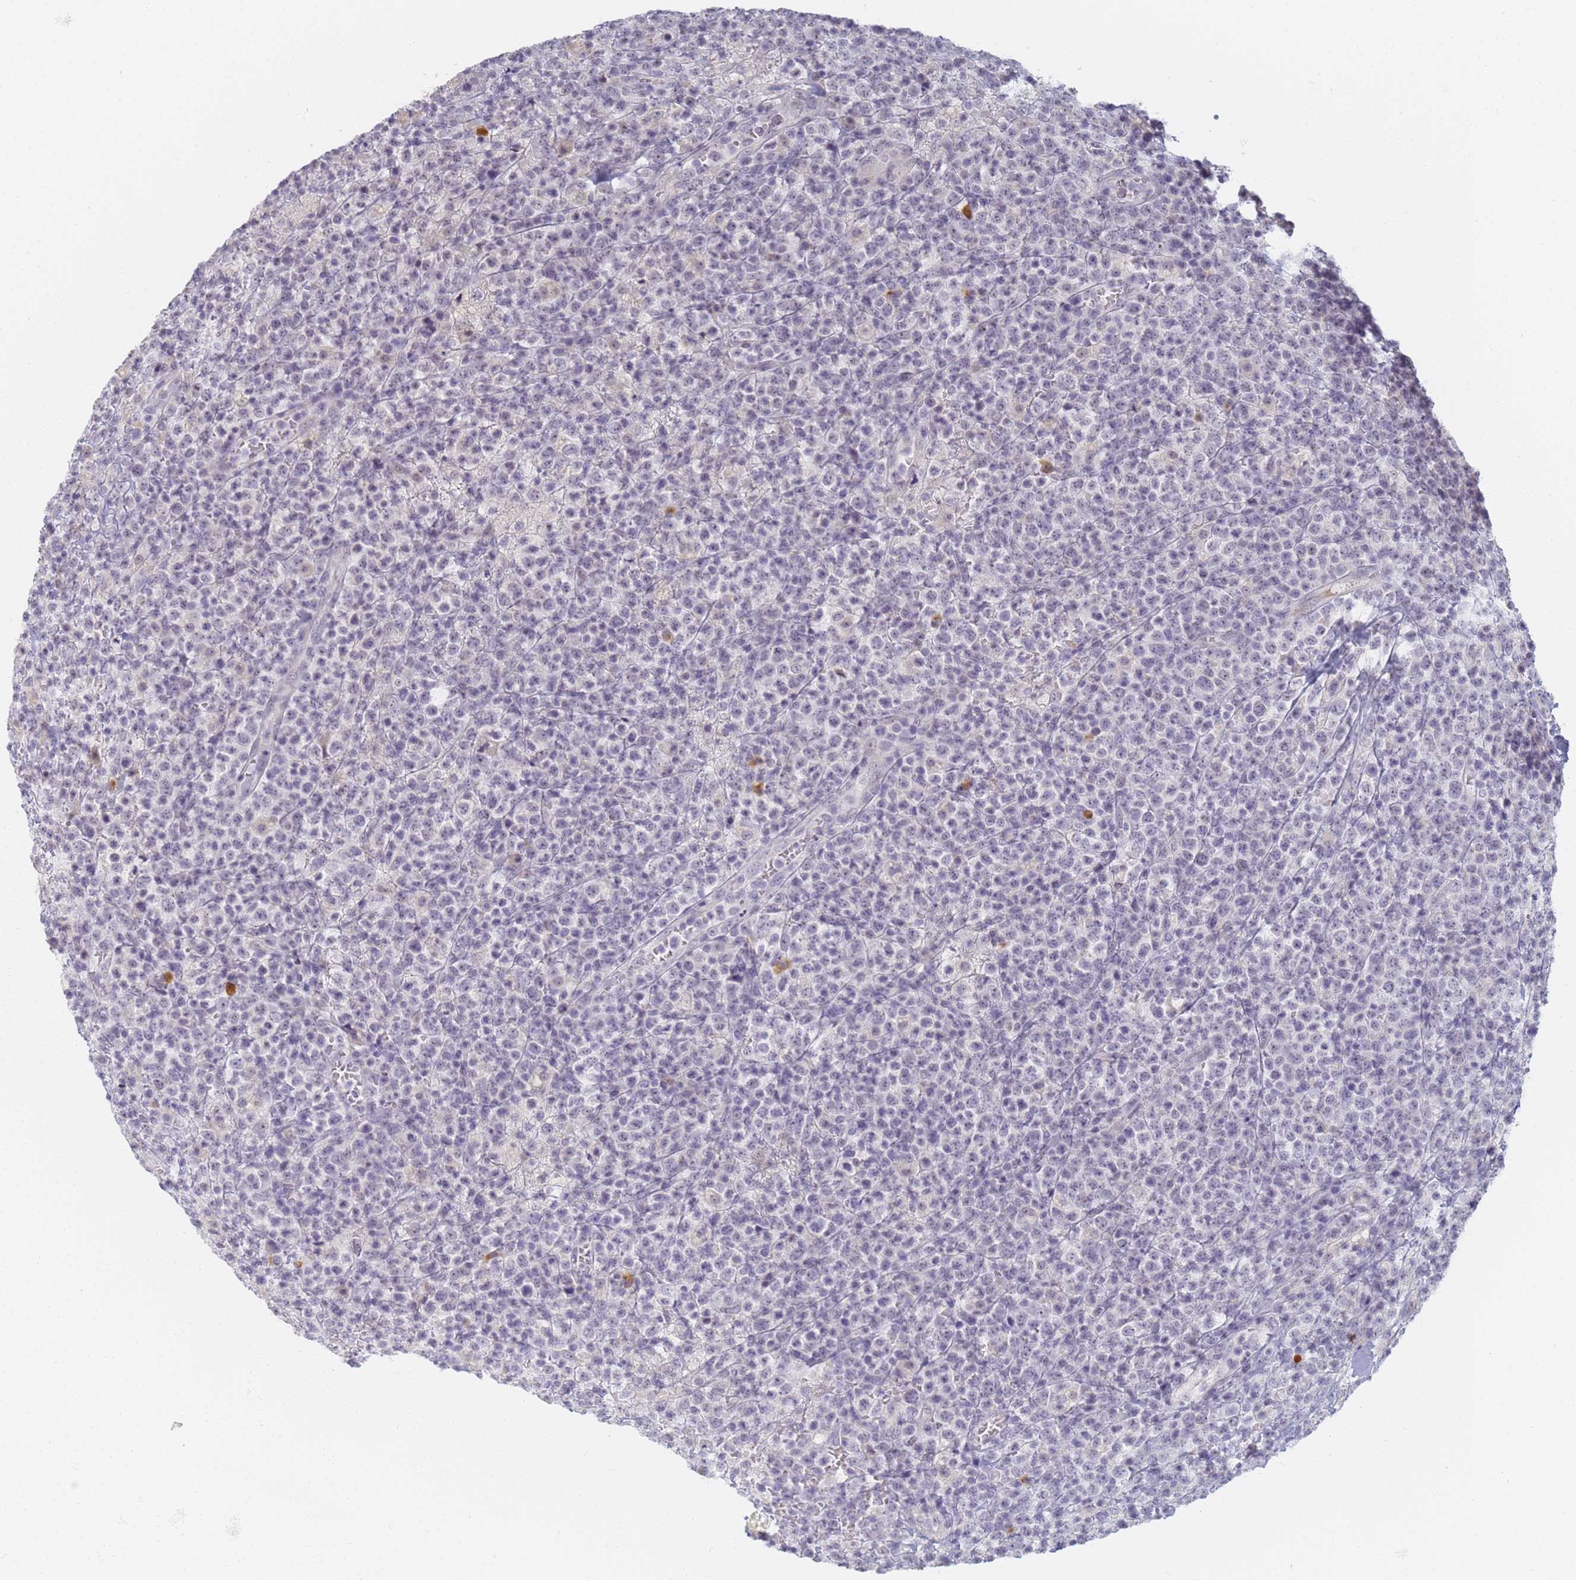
{"staining": {"intensity": "negative", "quantity": "none", "location": "none"}, "tissue": "lymphoma", "cell_type": "Tumor cells", "image_type": "cancer", "snomed": [{"axis": "morphology", "description": "Malignant lymphoma, non-Hodgkin's type, High grade"}, {"axis": "topography", "description": "Colon"}], "caption": "There is no significant staining in tumor cells of lymphoma. (DAB (3,3'-diaminobenzidine) immunohistochemistry (IHC), high magnification).", "gene": "SLC38A9", "patient": {"sex": "female", "age": 53}}